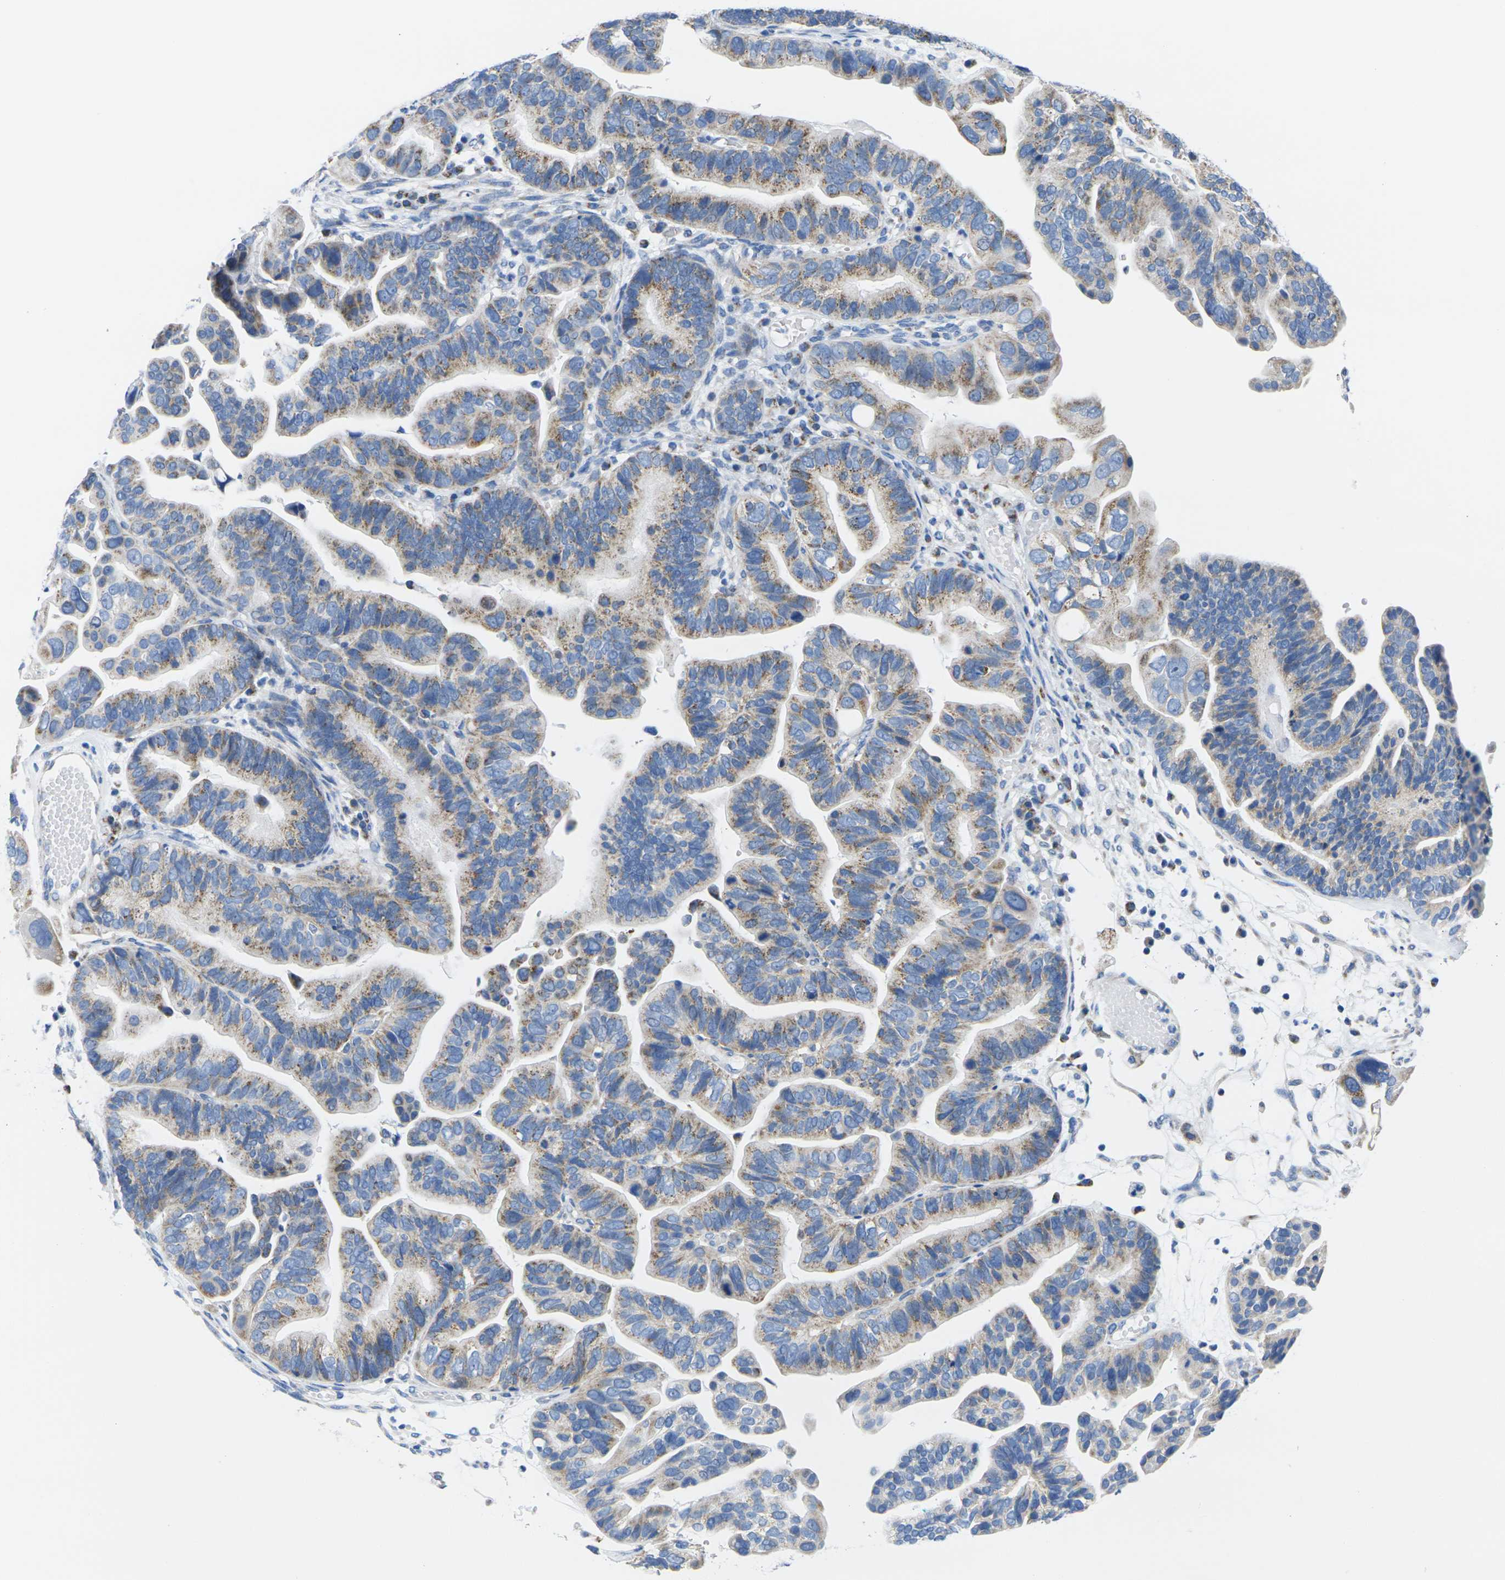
{"staining": {"intensity": "moderate", "quantity": "25%-75%", "location": "cytoplasmic/membranous"}, "tissue": "ovarian cancer", "cell_type": "Tumor cells", "image_type": "cancer", "snomed": [{"axis": "morphology", "description": "Cystadenocarcinoma, serous, NOS"}, {"axis": "topography", "description": "Ovary"}], "caption": "Immunohistochemical staining of serous cystadenocarcinoma (ovarian) demonstrates medium levels of moderate cytoplasmic/membranous protein expression in approximately 25%-75% of tumor cells.", "gene": "TMEM204", "patient": {"sex": "female", "age": 56}}